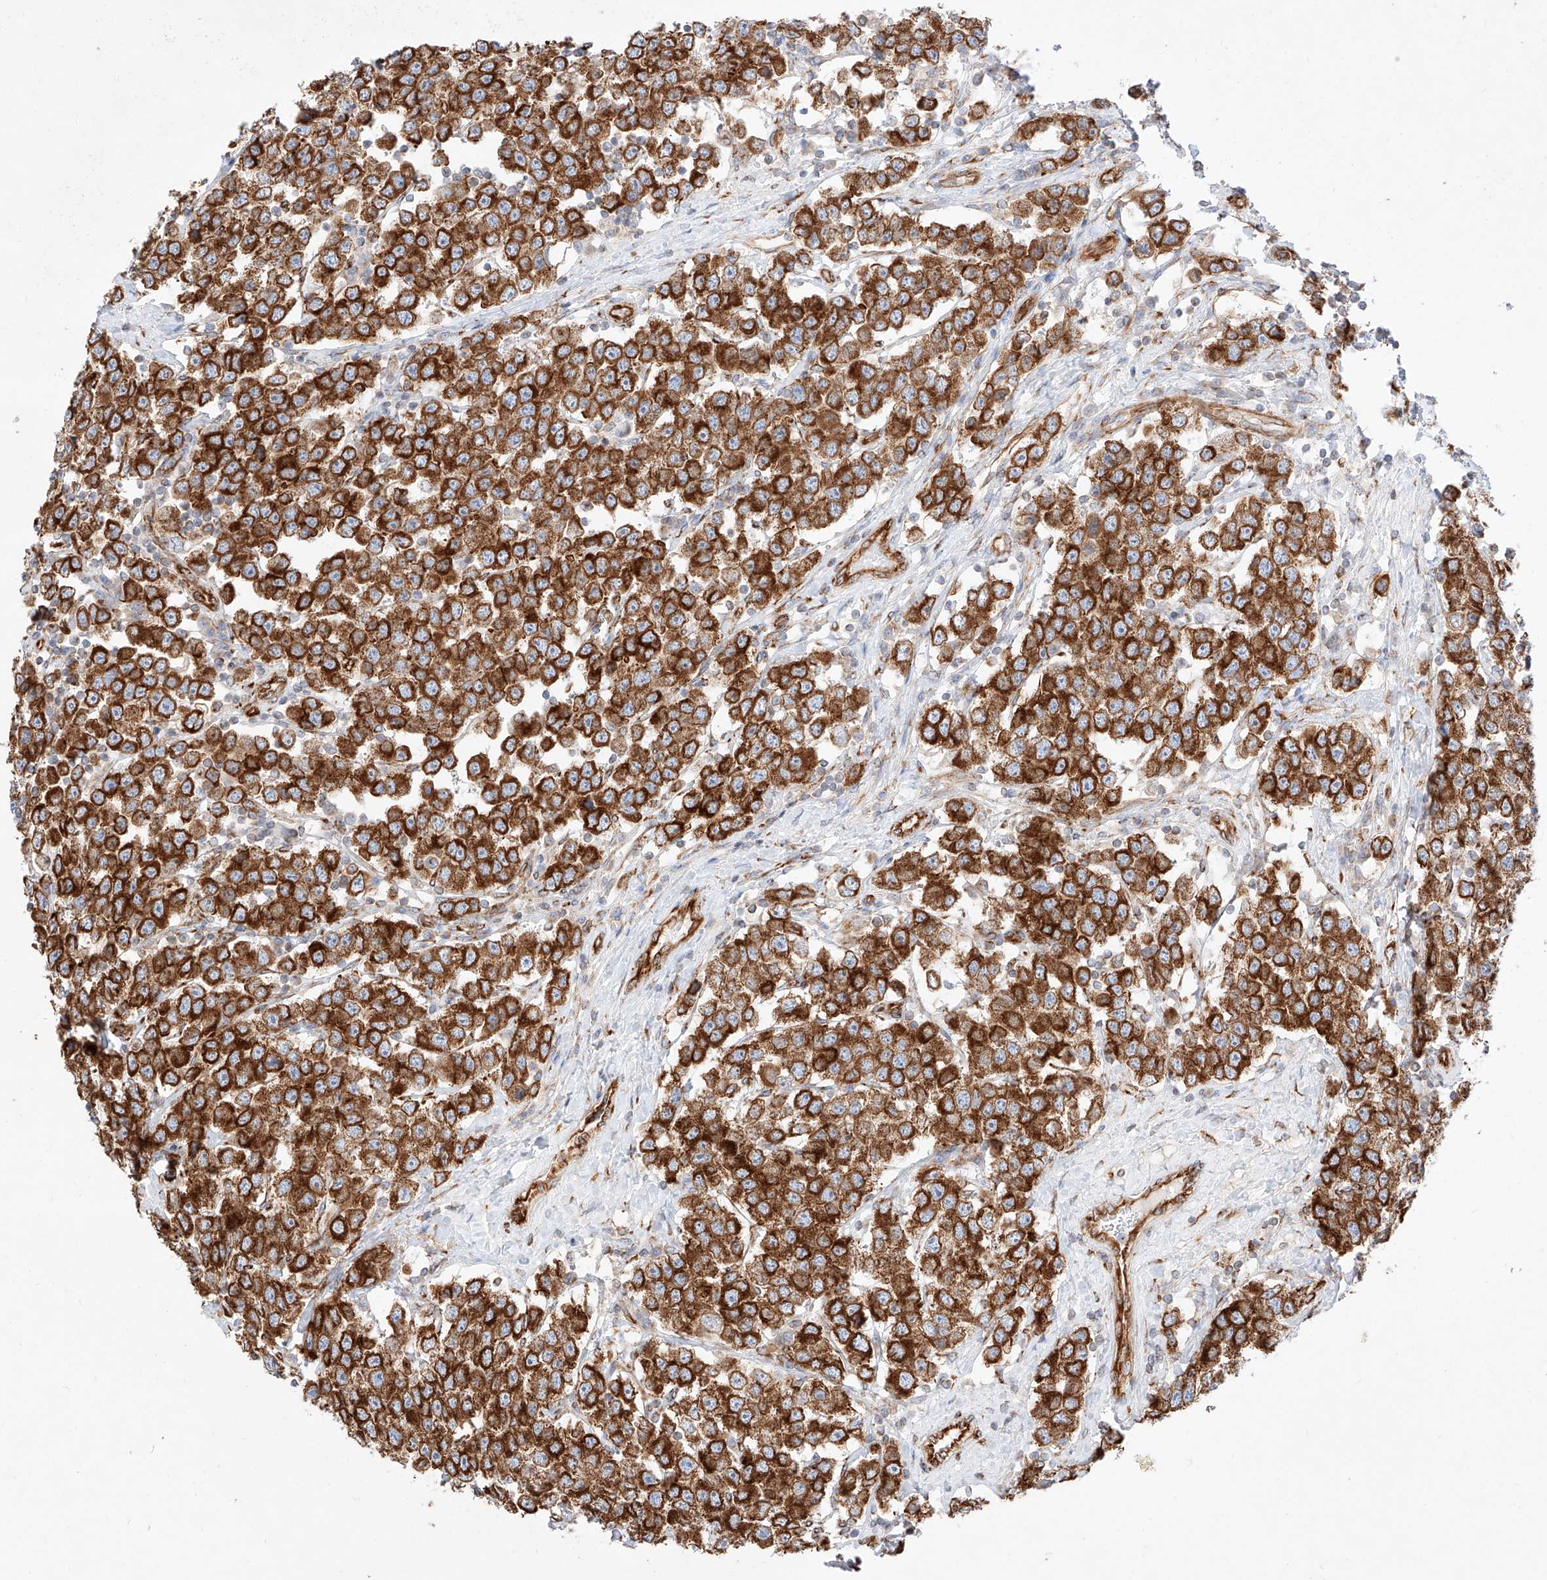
{"staining": {"intensity": "strong", "quantity": ">75%", "location": "cytoplasmic/membranous"}, "tissue": "testis cancer", "cell_type": "Tumor cells", "image_type": "cancer", "snomed": [{"axis": "morphology", "description": "Seminoma, NOS"}, {"axis": "topography", "description": "Testis"}], "caption": "Testis seminoma tissue exhibits strong cytoplasmic/membranous expression in approximately >75% of tumor cells, visualized by immunohistochemistry. (brown staining indicates protein expression, while blue staining denotes nuclei).", "gene": "CSGALNACT2", "patient": {"sex": "male", "age": 28}}